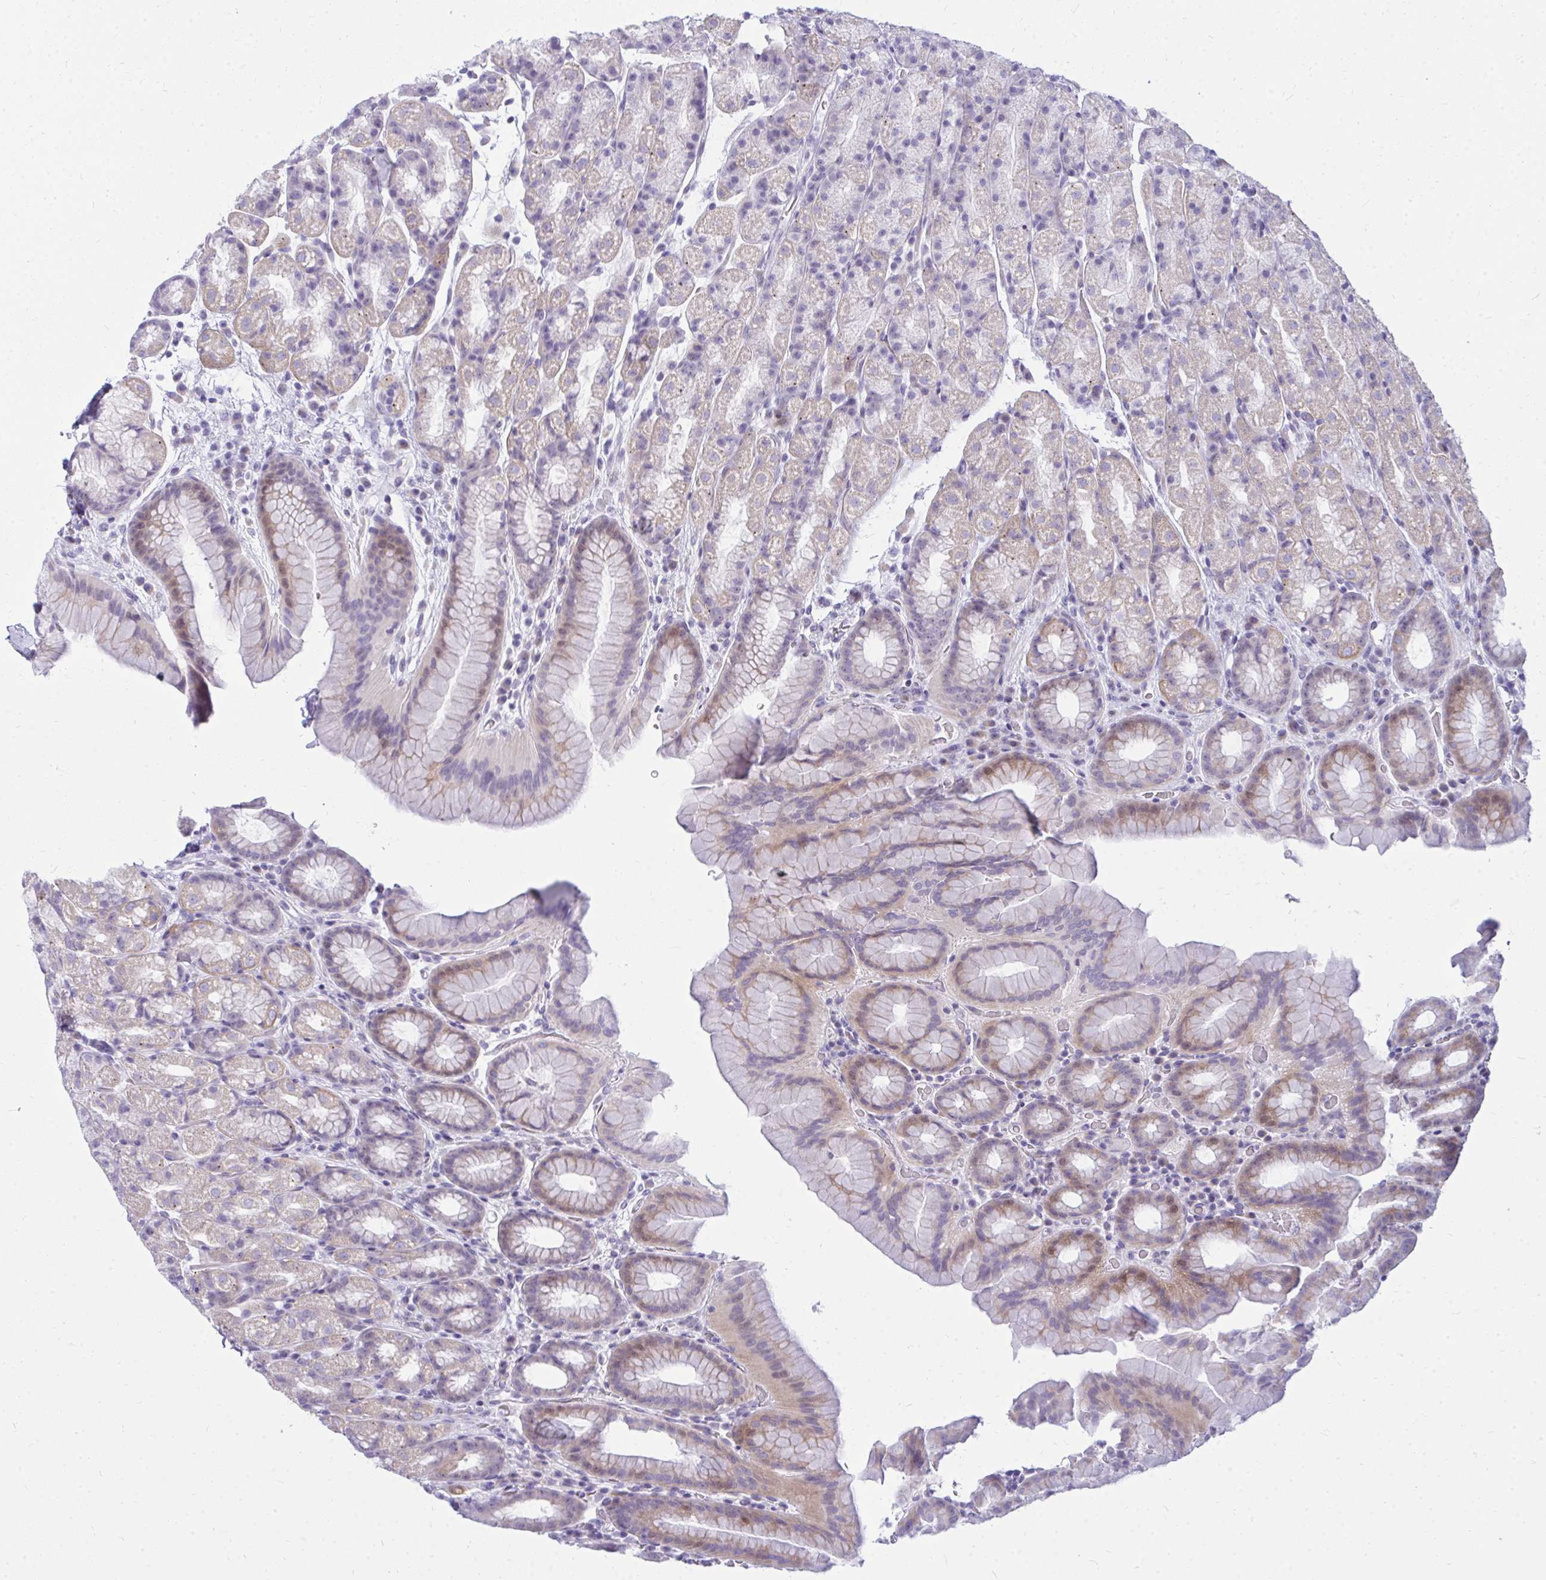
{"staining": {"intensity": "weak", "quantity": "25%-75%", "location": "cytoplasmic/membranous,nuclear"}, "tissue": "stomach", "cell_type": "Glandular cells", "image_type": "normal", "snomed": [{"axis": "morphology", "description": "Normal tissue, NOS"}, {"axis": "topography", "description": "Stomach, upper"}, {"axis": "topography", "description": "Stomach"}], "caption": "Stomach stained with a brown dye demonstrates weak cytoplasmic/membranous,nuclear positive positivity in about 25%-75% of glandular cells.", "gene": "ZSCAN25", "patient": {"sex": "male", "age": 68}}